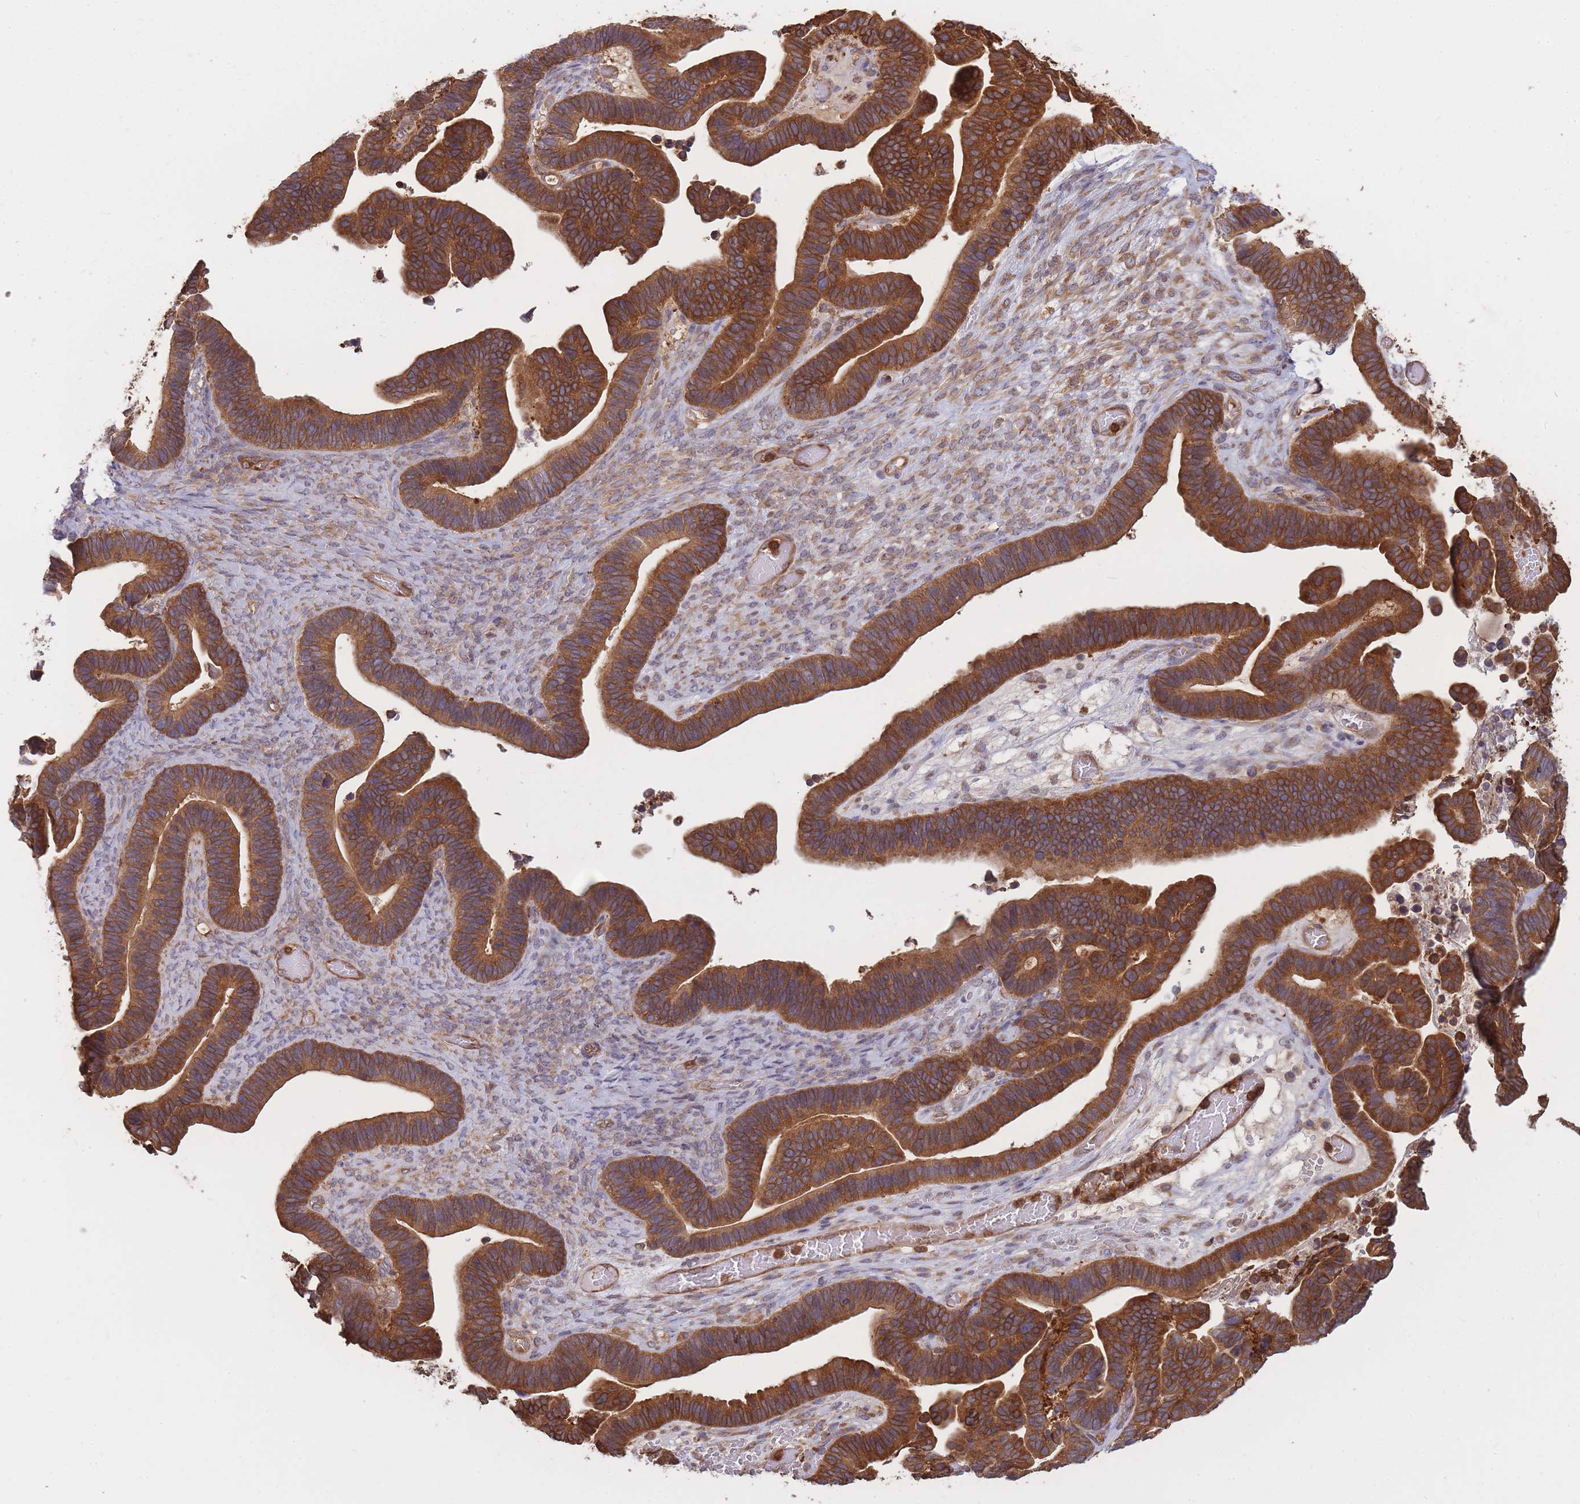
{"staining": {"intensity": "strong", "quantity": ">75%", "location": "cytoplasmic/membranous"}, "tissue": "ovarian cancer", "cell_type": "Tumor cells", "image_type": "cancer", "snomed": [{"axis": "morphology", "description": "Cystadenocarcinoma, serous, NOS"}, {"axis": "topography", "description": "Ovary"}], "caption": "Strong cytoplasmic/membranous expression for a protein is identified in about >75% of tumor cells of ovarian cancer using IHC.", "gene": "SLC4A9", "patient": {"sex": "female", "age": 56}}